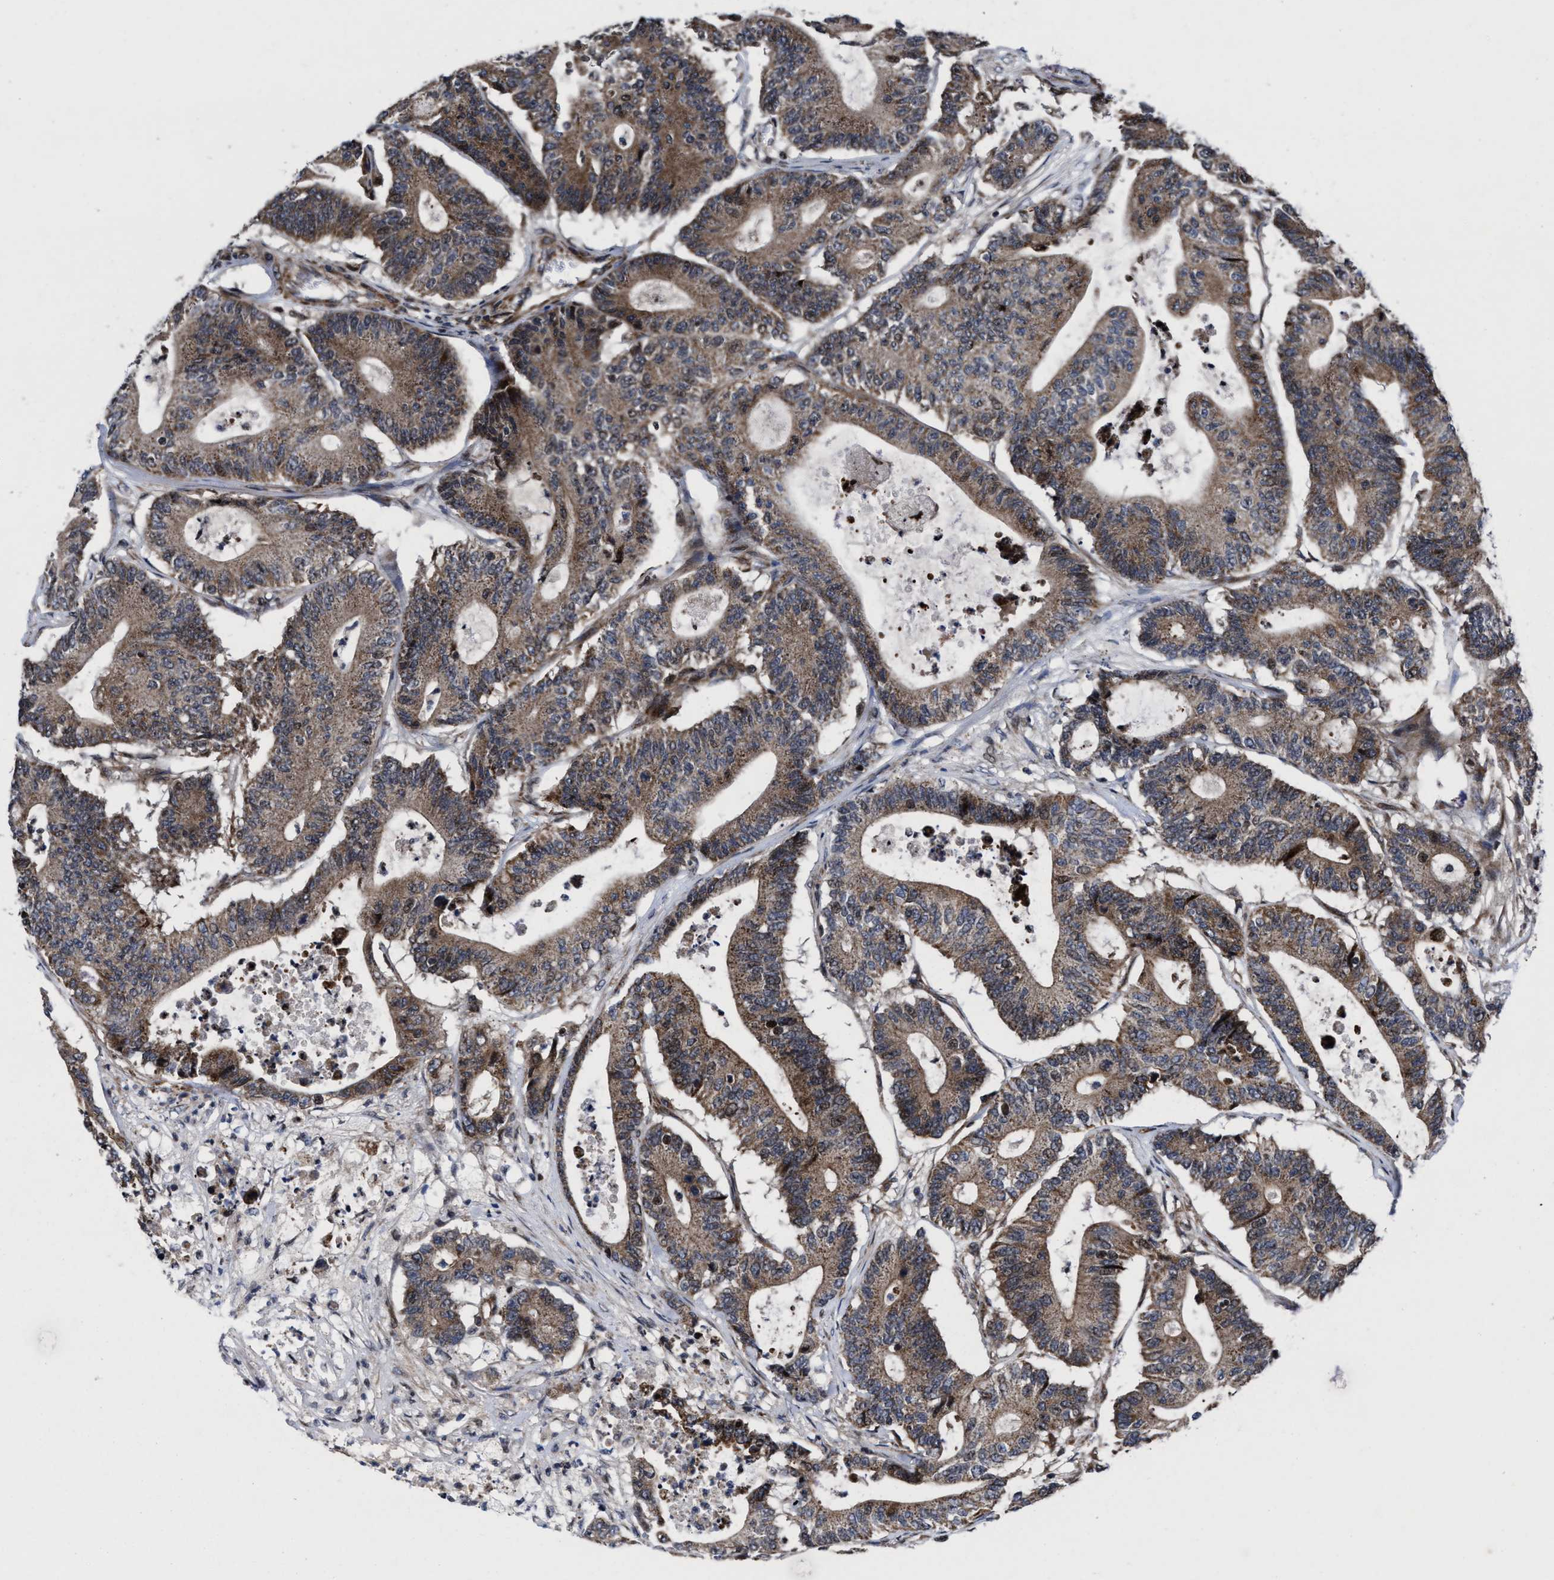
{"staining": {"intensity": "moderate", "quantity": ">75%", "location": "cytoplasmic/membranous"}, "tissue": "colorectal cancer", "cell_type": "Tumor cells", "image_type": "cancer", "snomed": [{"axis": "morphology", "description": "Adenocarcinoma, NOS"}, {"axis": "topography", "description": "Colon"}], "caption": "Brown immunohistochemical staining in colorectal adenocarcinoma reveals moderate cytoplasmic/membranous expression in approximately >75% of tumor cells.", "gene": "MRPL50", "patient": {"sex": "female", "age": 84}}